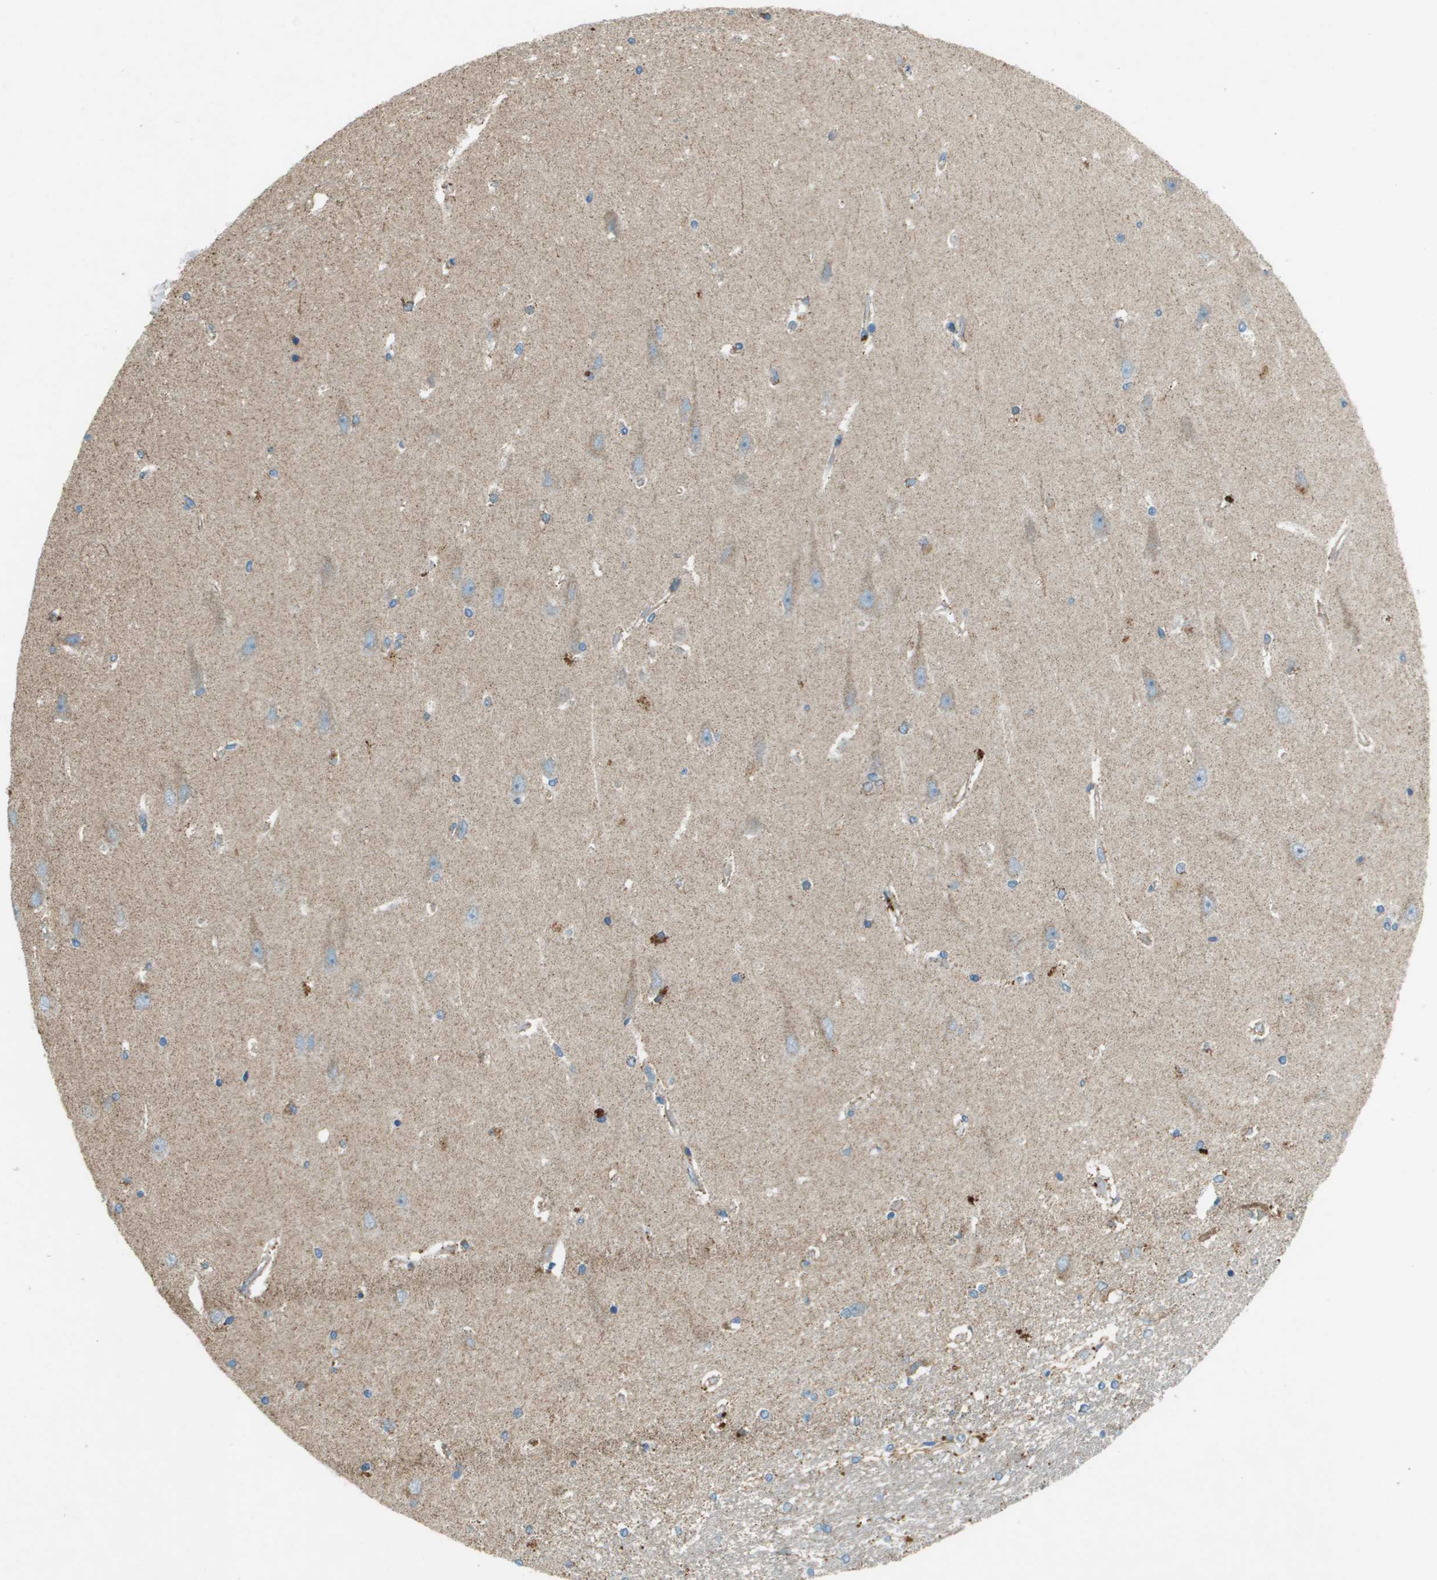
{"staining": {"intensity": "moderate", "quantity": "<25%", "location": "cytoplasmic/membranous"}, "tissue": "hippocampus", "cell_type": "Glial cells", "image_type": "normal", "snomed": [{"axis": "morphology", "description": "Normal tissue, NOS"}, {"axis": "topography", "description": "Hippocampus"}], "caption": "The micrograph shows immunohistochemical staining of normal hippocampus. There is moderate cytoplasmic/membranous expression is present in about <25% of glial cells. The staining is performed using DAB brown chromogen to label protein expression. The nuclei are counter-stained blue using hematoxylin.", "gene": "MIGA1", "patient": {"sex": "male", "age": 45}}